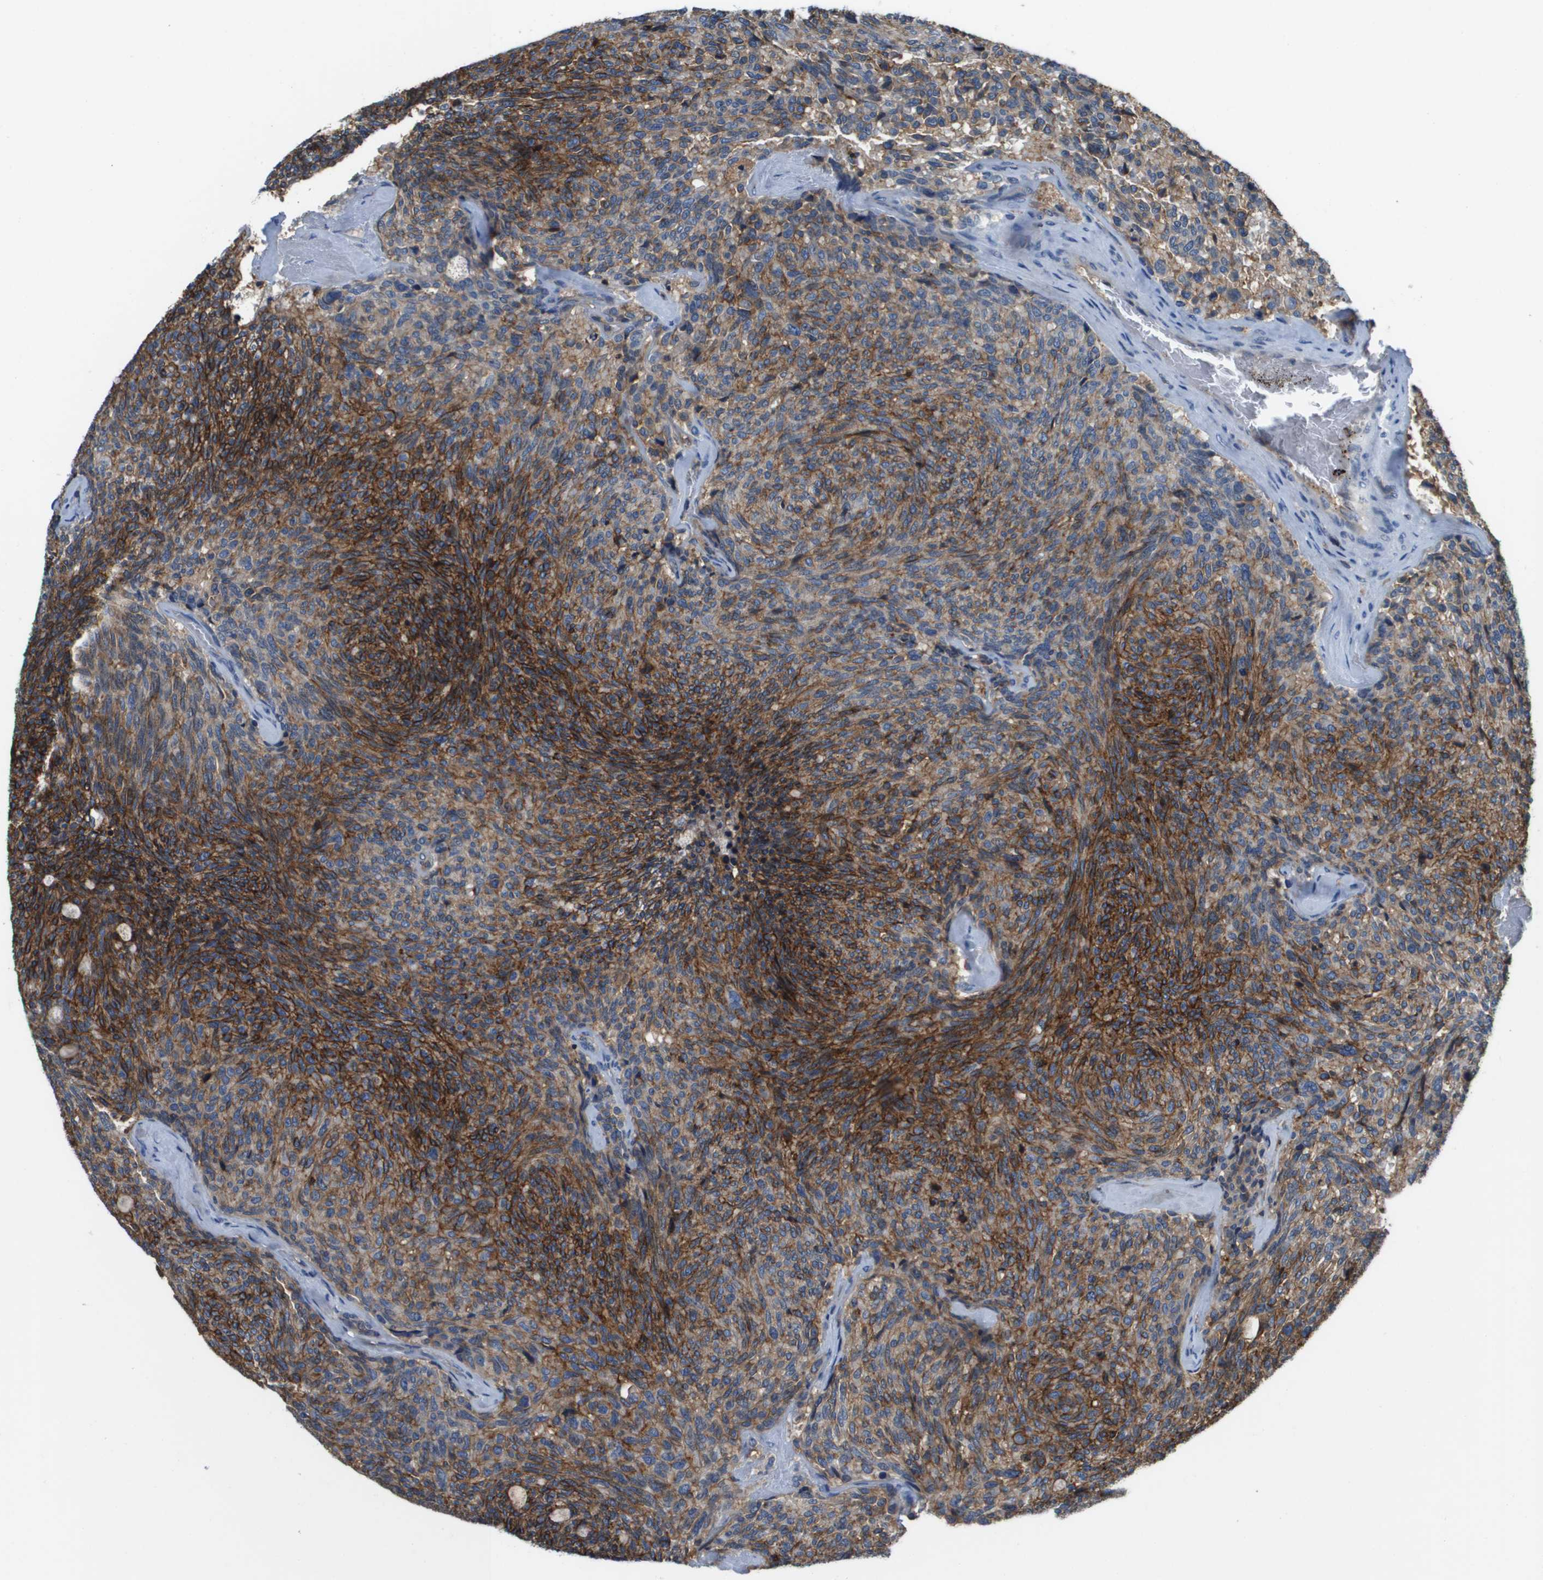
{"staining": {"intensity": "strong", "quantity": ">75%", "location": "cytoplasmic/membranous"}, "tissue": "carcinoid", "cell_type": "Tumor cells", "image_type": "cancer", "snomed": [{"axis": "morphology", "description": "Carcinoid, malignant, NOS"}, {"axis": "topography", "description": "Pancreas"}], "caption": "IHC (DAB (3,3'-diaminobenzidine)) staining of carcinoid (malignant) reveals strong cytoplasmic/membranous protein expression in about >75% of tumor cells.", "gene": "SLC16A3", "patient": {"sex": "female", "age": 54}}